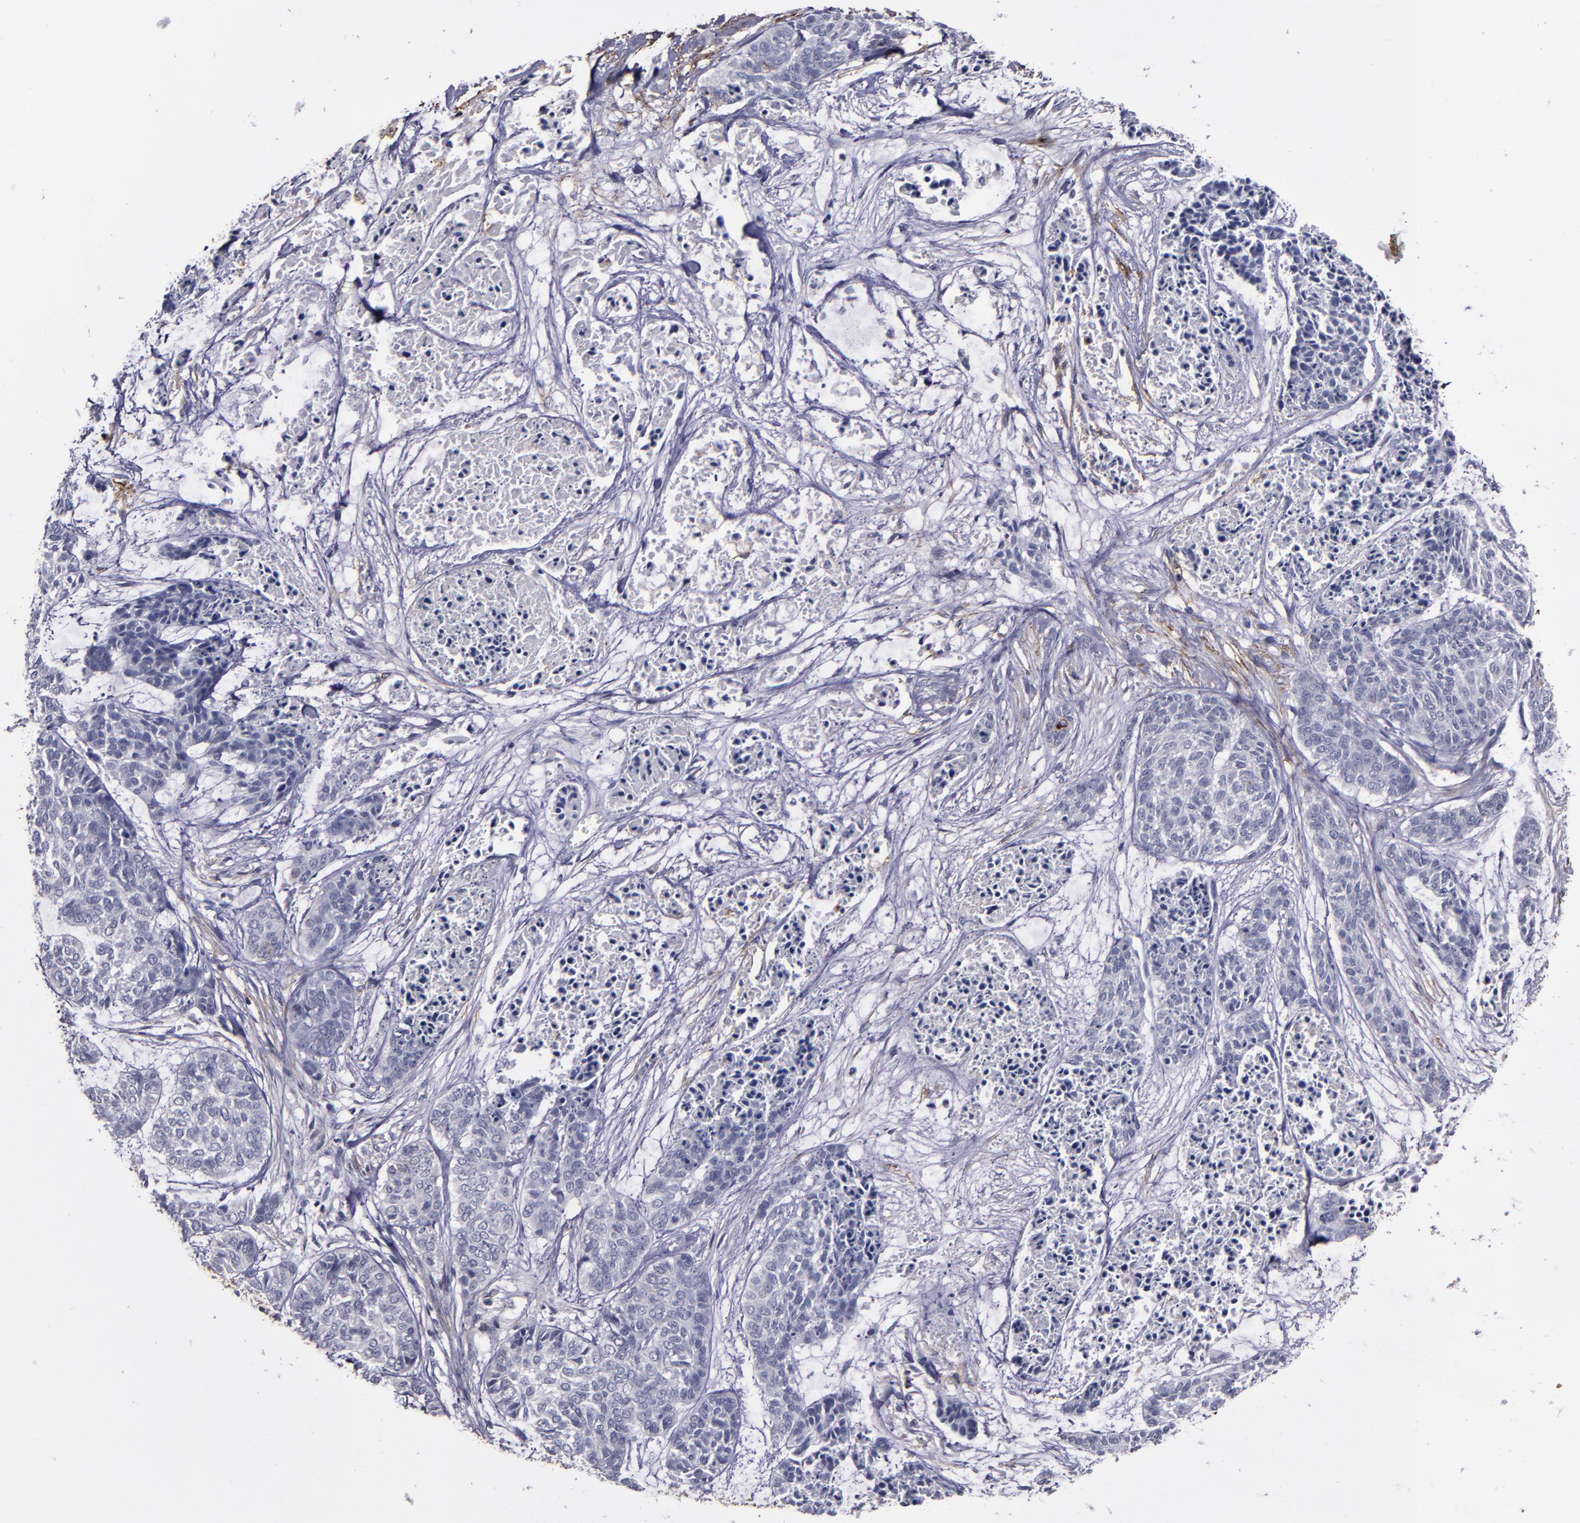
{"staining": {"intensity": "negative", "quantity": "none", "location": "none"}, "tissue": "skin cancer", "cell_type": "Tumor cells", "image_type": "cancer", "snomed": [{"axis": "morphology", "description": "Basal cell carcinoma"}, {"axis": "topography", "description": "Skin"}], "caption": "Micrograph shows no significant protein positivity in tumor cells of skin cancer. (Brightfield microscopy of DAB immunohistochemistry (IHC) at high magnification).", "gene": "MFGE8", "patient": {"sex": "female", "age": 64}}